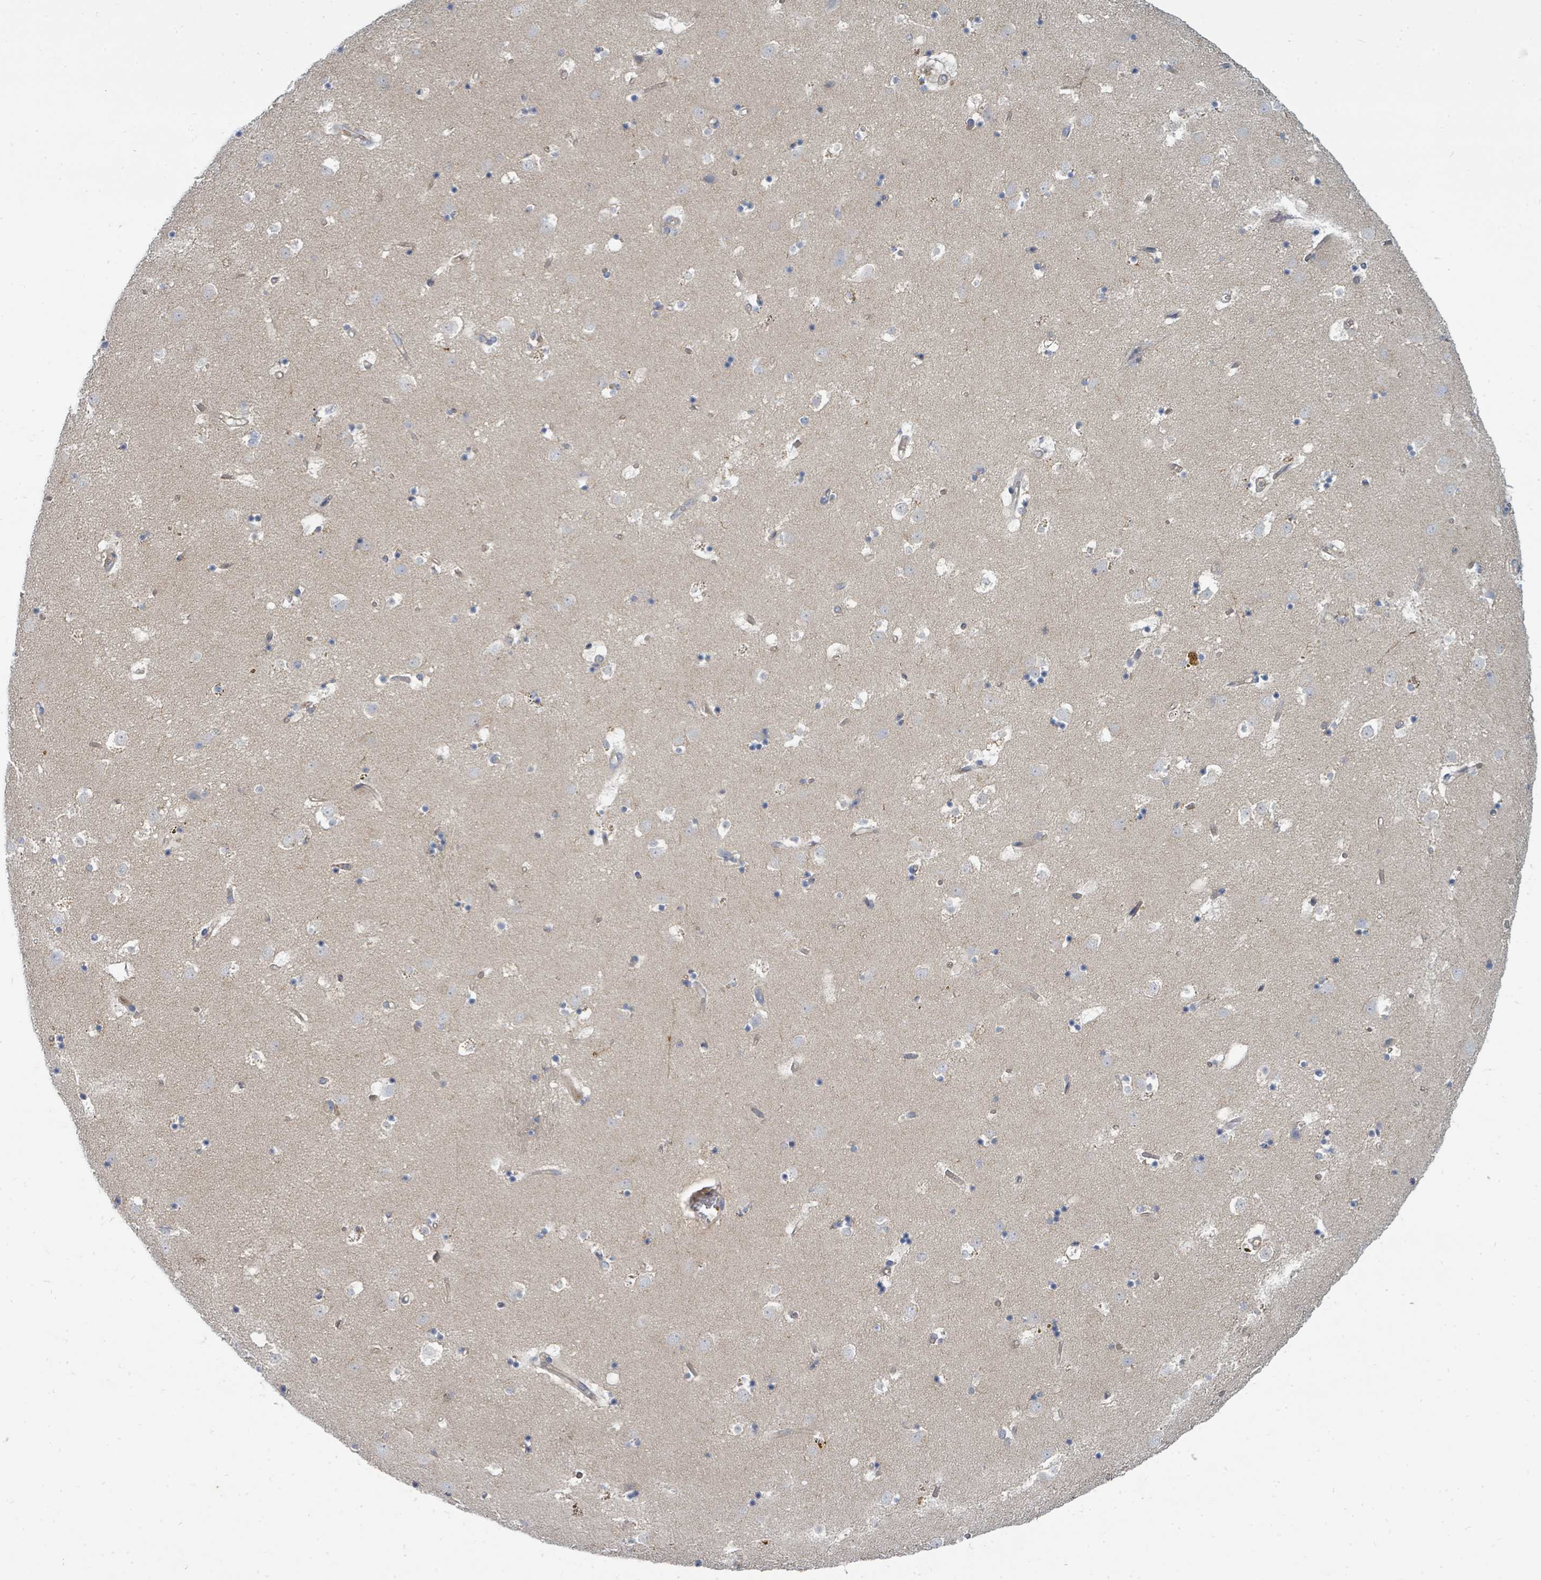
{"staining": {"intensity": "negative", "quantity": "none", "location": "none"}, "tissue": "caudate", "cell_type": "Glial cells", "image_type": "normal", "snomed": [{"axis": "morphology", "description": "Normal tissue, NOS"}, {"axis": "topography", "description": "Lateral ventricle wall"}], "caption": "This is an immunohistochemistry photomicrograph of normal human caudate. There is no positivity in glial cells.", "gene": "BOLA2B", "patient": {"sex": "male", "age": 58}}